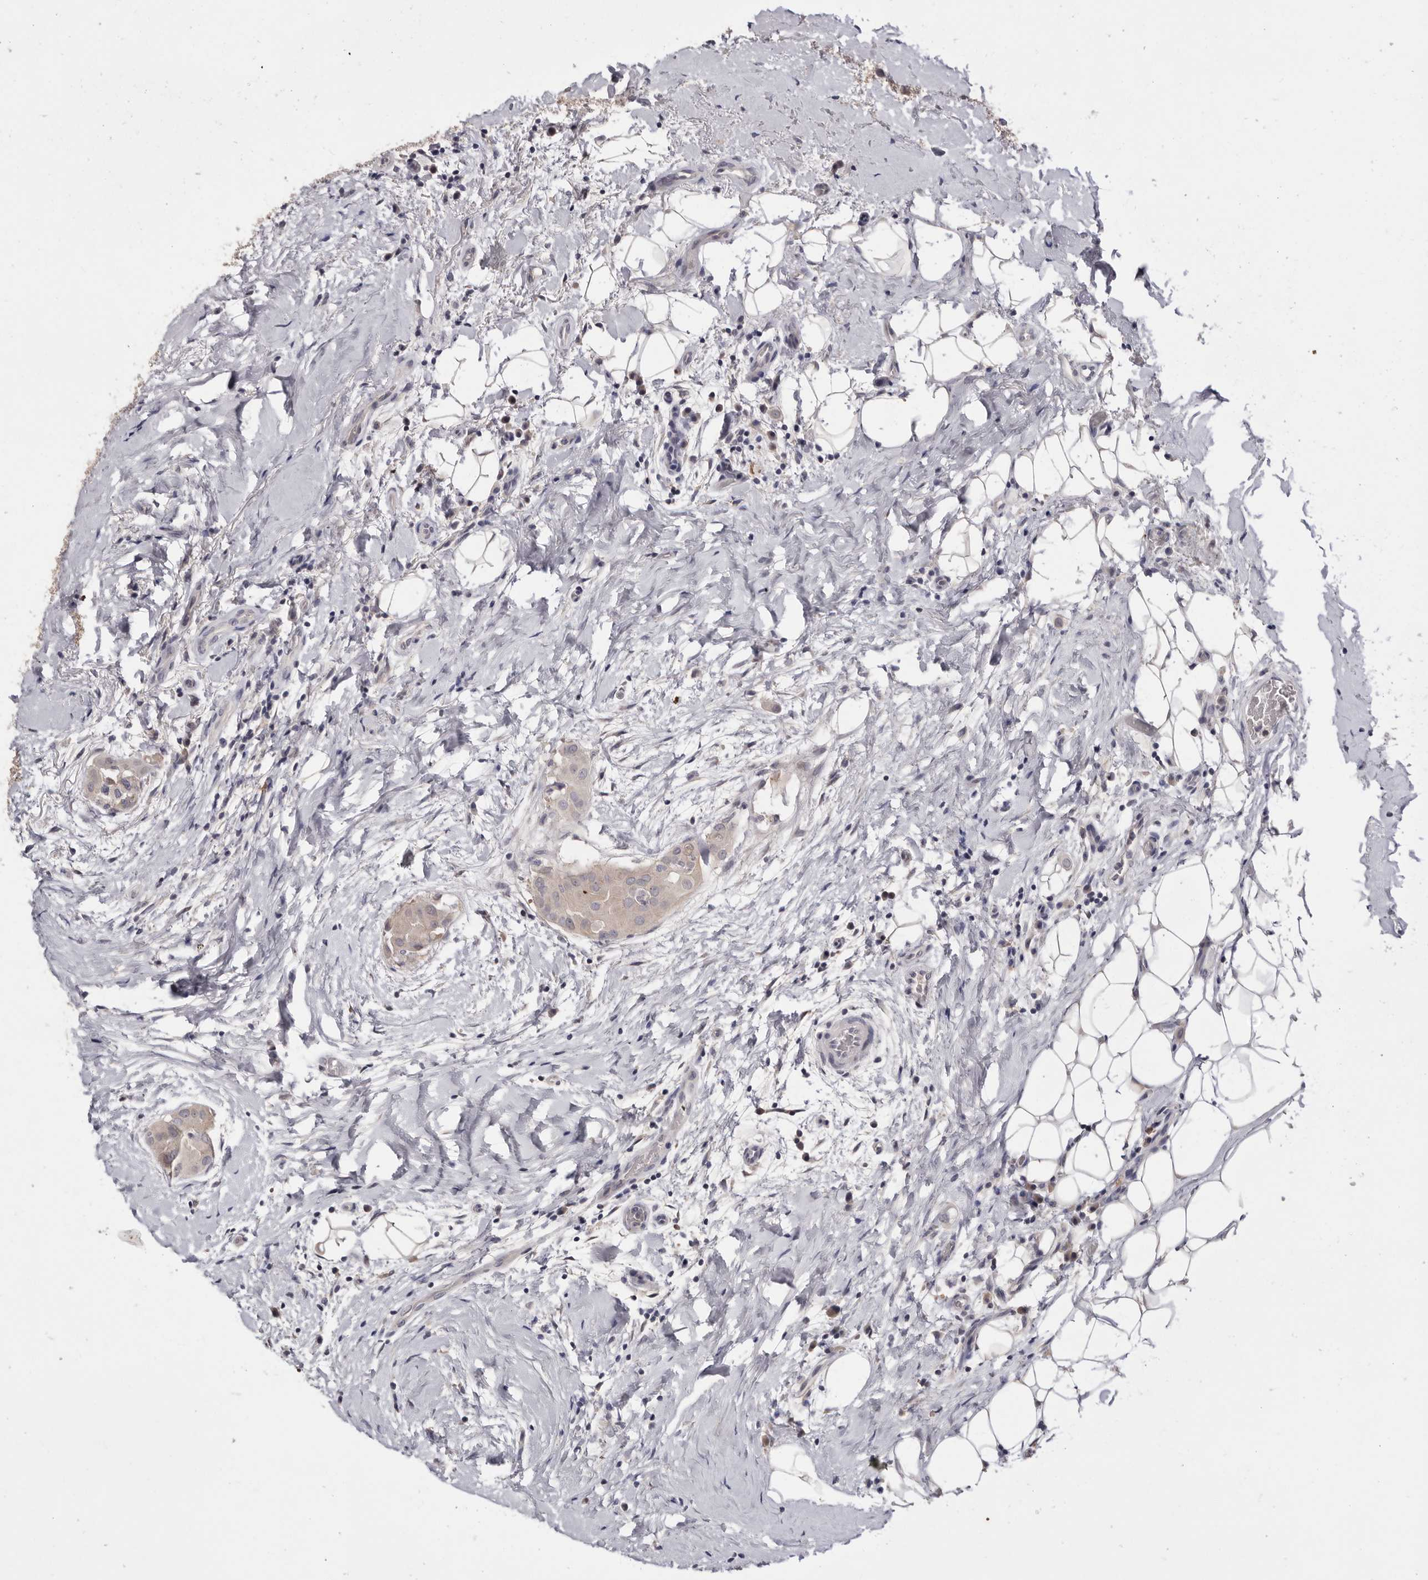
{"staining": {"intensity": "negative", "quantity": "none", "location": "none"}, "tissue": "thyroid cancer", "cell_type": "Tumor cells", "image_type": "cancer", "snomed": [{"axis": "morphology", "description": "Papillary adenocarcinoma, NOS"}, {"axis": "topography", "description": "Thyroid gland"}], "caption": "An immunohistochemistry (IHC) image of thyroid cancer is shown. There is no staining in tumor cells of thyroid cancer.", "gene": "DOP1A", "patient": {"sex": "male", "age": 33}}